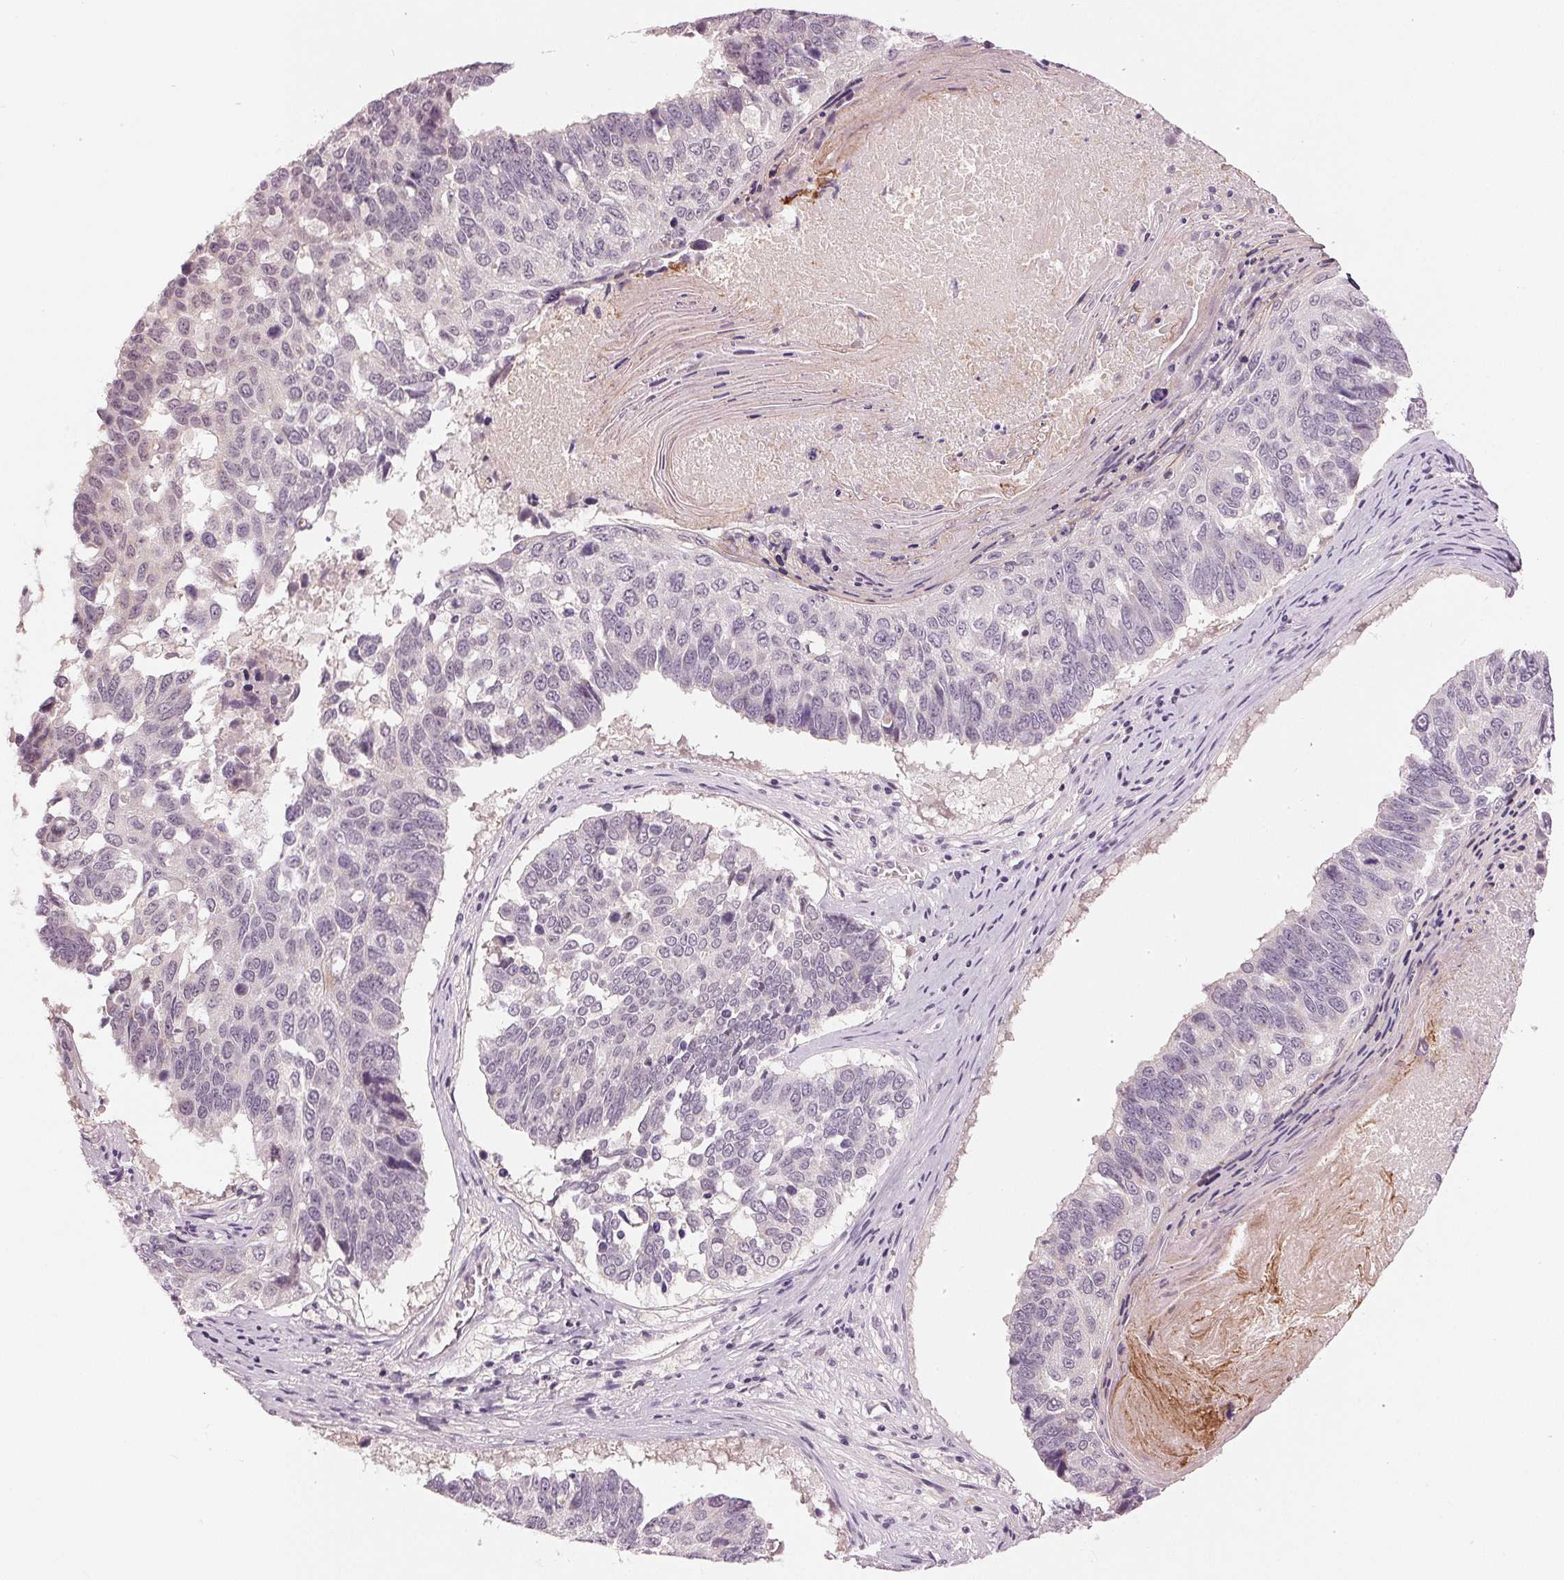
{"staining": {"intensity": "negative", "quantity": "none", "location": "none"}, "tissue": "lung cancer", "cell_type": "Tumor cells", "image_type": "cancer", "snomed": [{"axis": "morphology", "description": "Squamous cell carcinoma, NOS"}, {"axis": "topography", "description": "Lung"}], "caption": "This is an IHC histopathology image of human lung squamous cell carcinoma. There is no staining in tumor cells.", "gene": "ZNF605", "patient": {"sex": "male", "age": 73}}